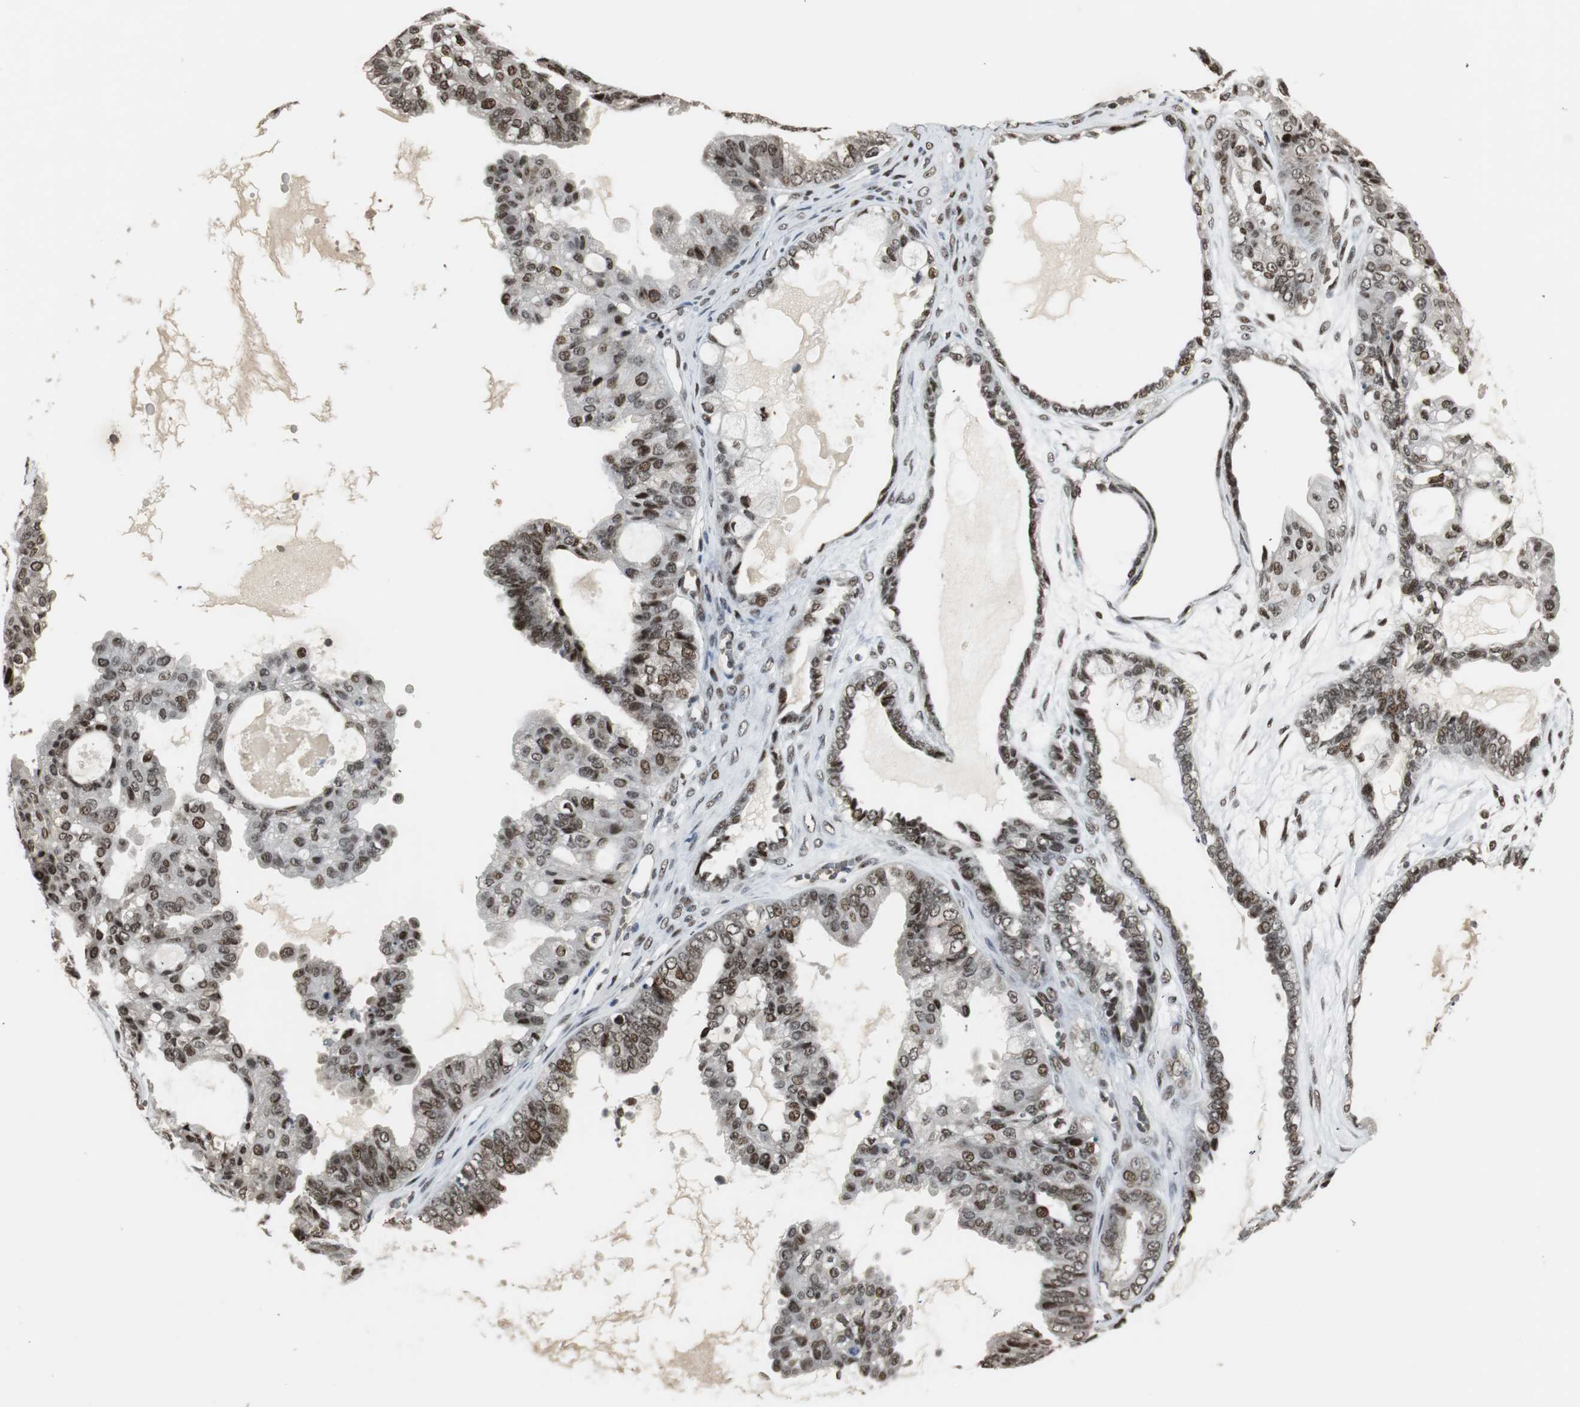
{"staining": {"intensity": "moderate", "quantity": ">75%", "location": "nuclear"}, "tissue": "ovarian cancer", "cell_type": "Tumor cells", "image_type": "cancer", "snomed": [{"axis": "morphology", "description": "Carcinoma, NOS"}, {"axis": "morphology", "description": "Carcinoma, endometroid"}, {"axis": "topography", "description": "Ovary"}], "caption": "Human ovarian cancer stained for a protein (brown) exhibits moderate nuclear positive expression in about >75% of tumor cells.", "gene": "TAF5", "patient": {"sex": "female", "age": 50}}